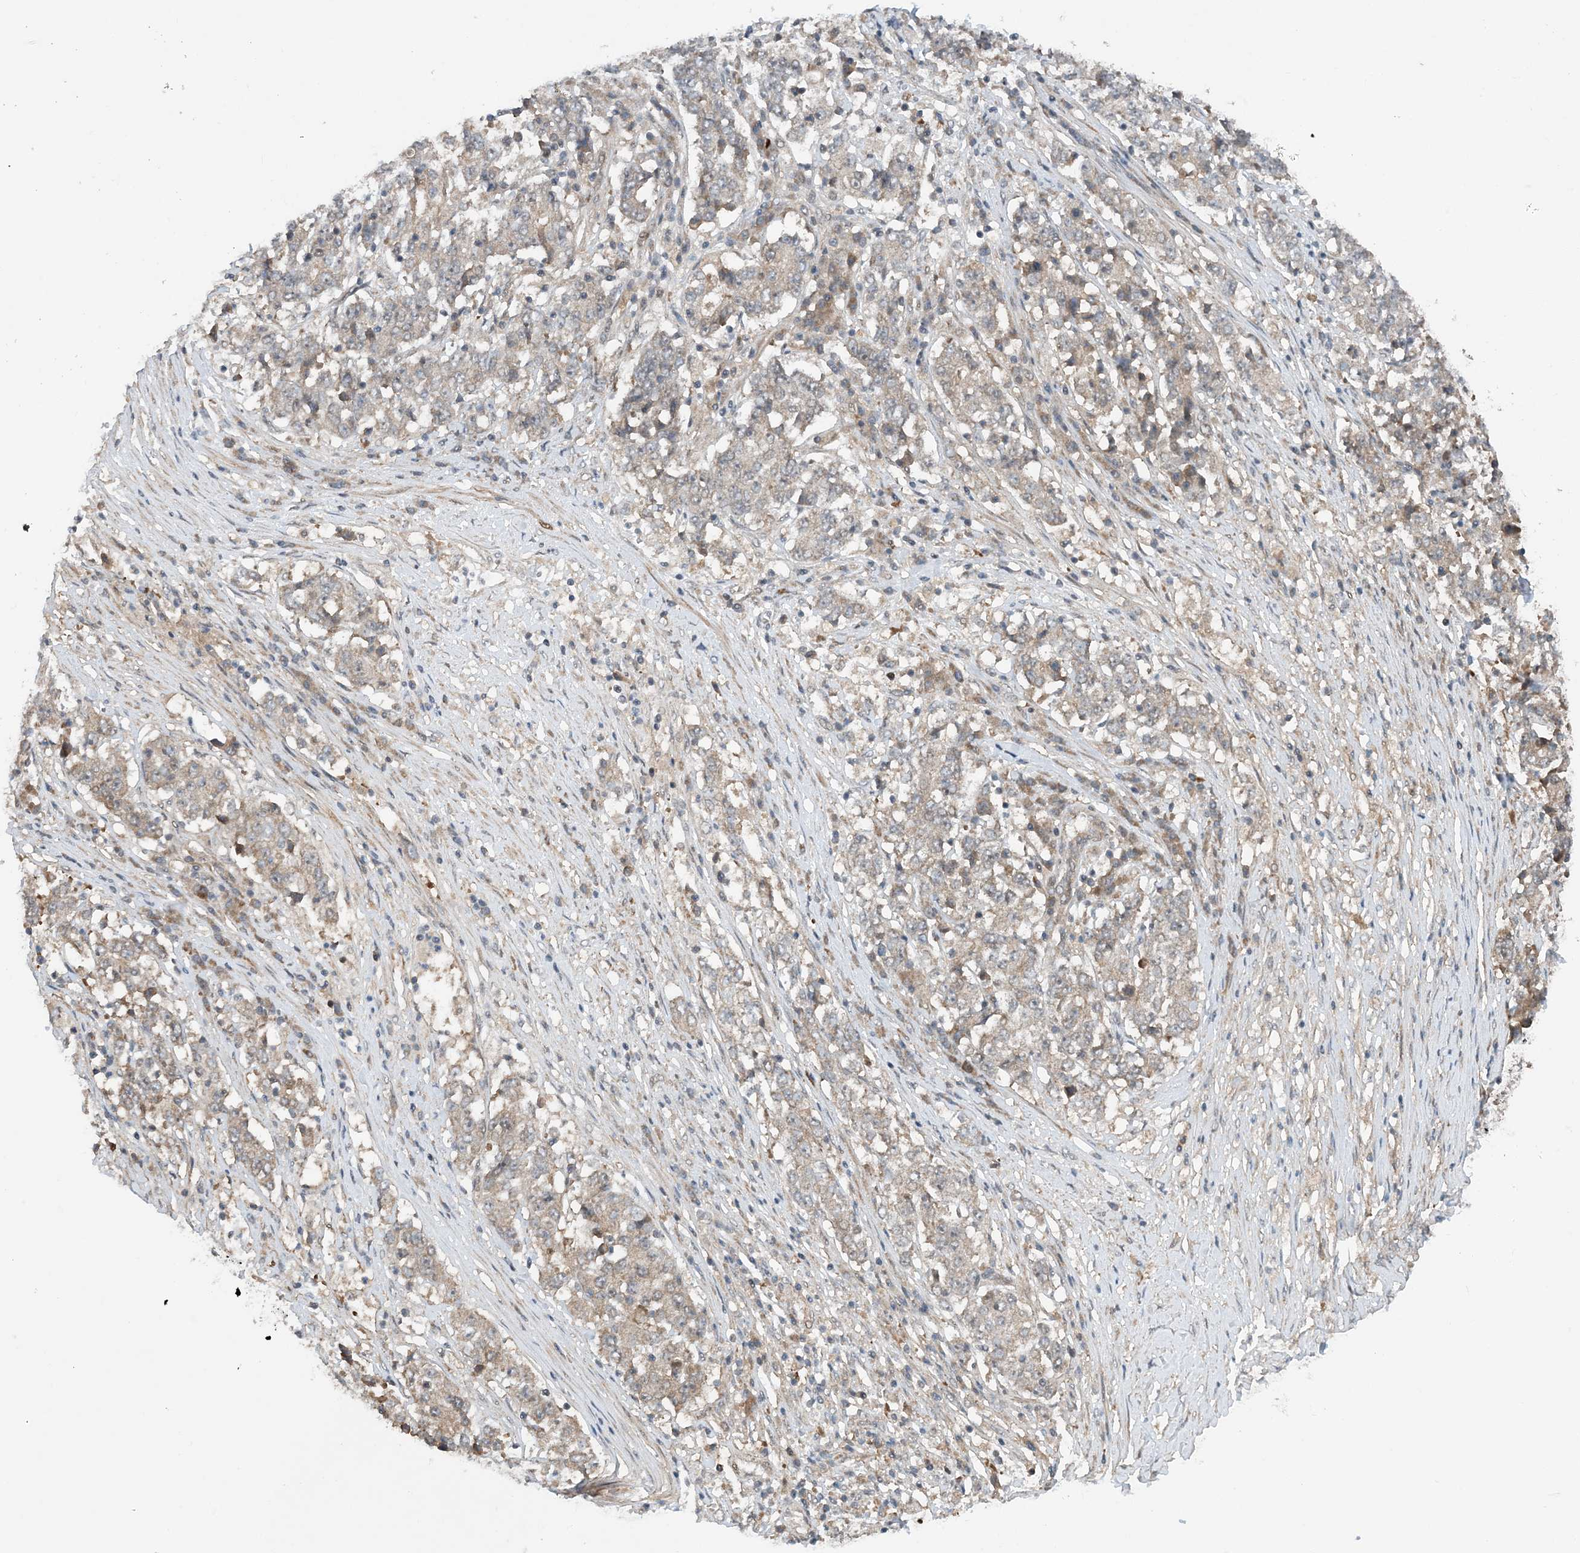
{"staining": {"intensity": "weak", "quantity": "25%-75%", "location": "cytoplasmic/membranous"}, "tissue": "stomach cancer", "cell_type": "Tumor cells", "image_type": "cancer", "snomed": [{"axis": "morphology", "description": "Adenocarcinoma, NOS"}, {"axis": "topography", "description": "Stomach"}], "caption": "Protein staining of stomach cancer (adenocarcinoma) tissue shows weak cytoplasmic/membranous expression in about 25%-75% of tumor cells.", "gene": "HEMK1", "patient": {"sex": "male", "age": 59}}